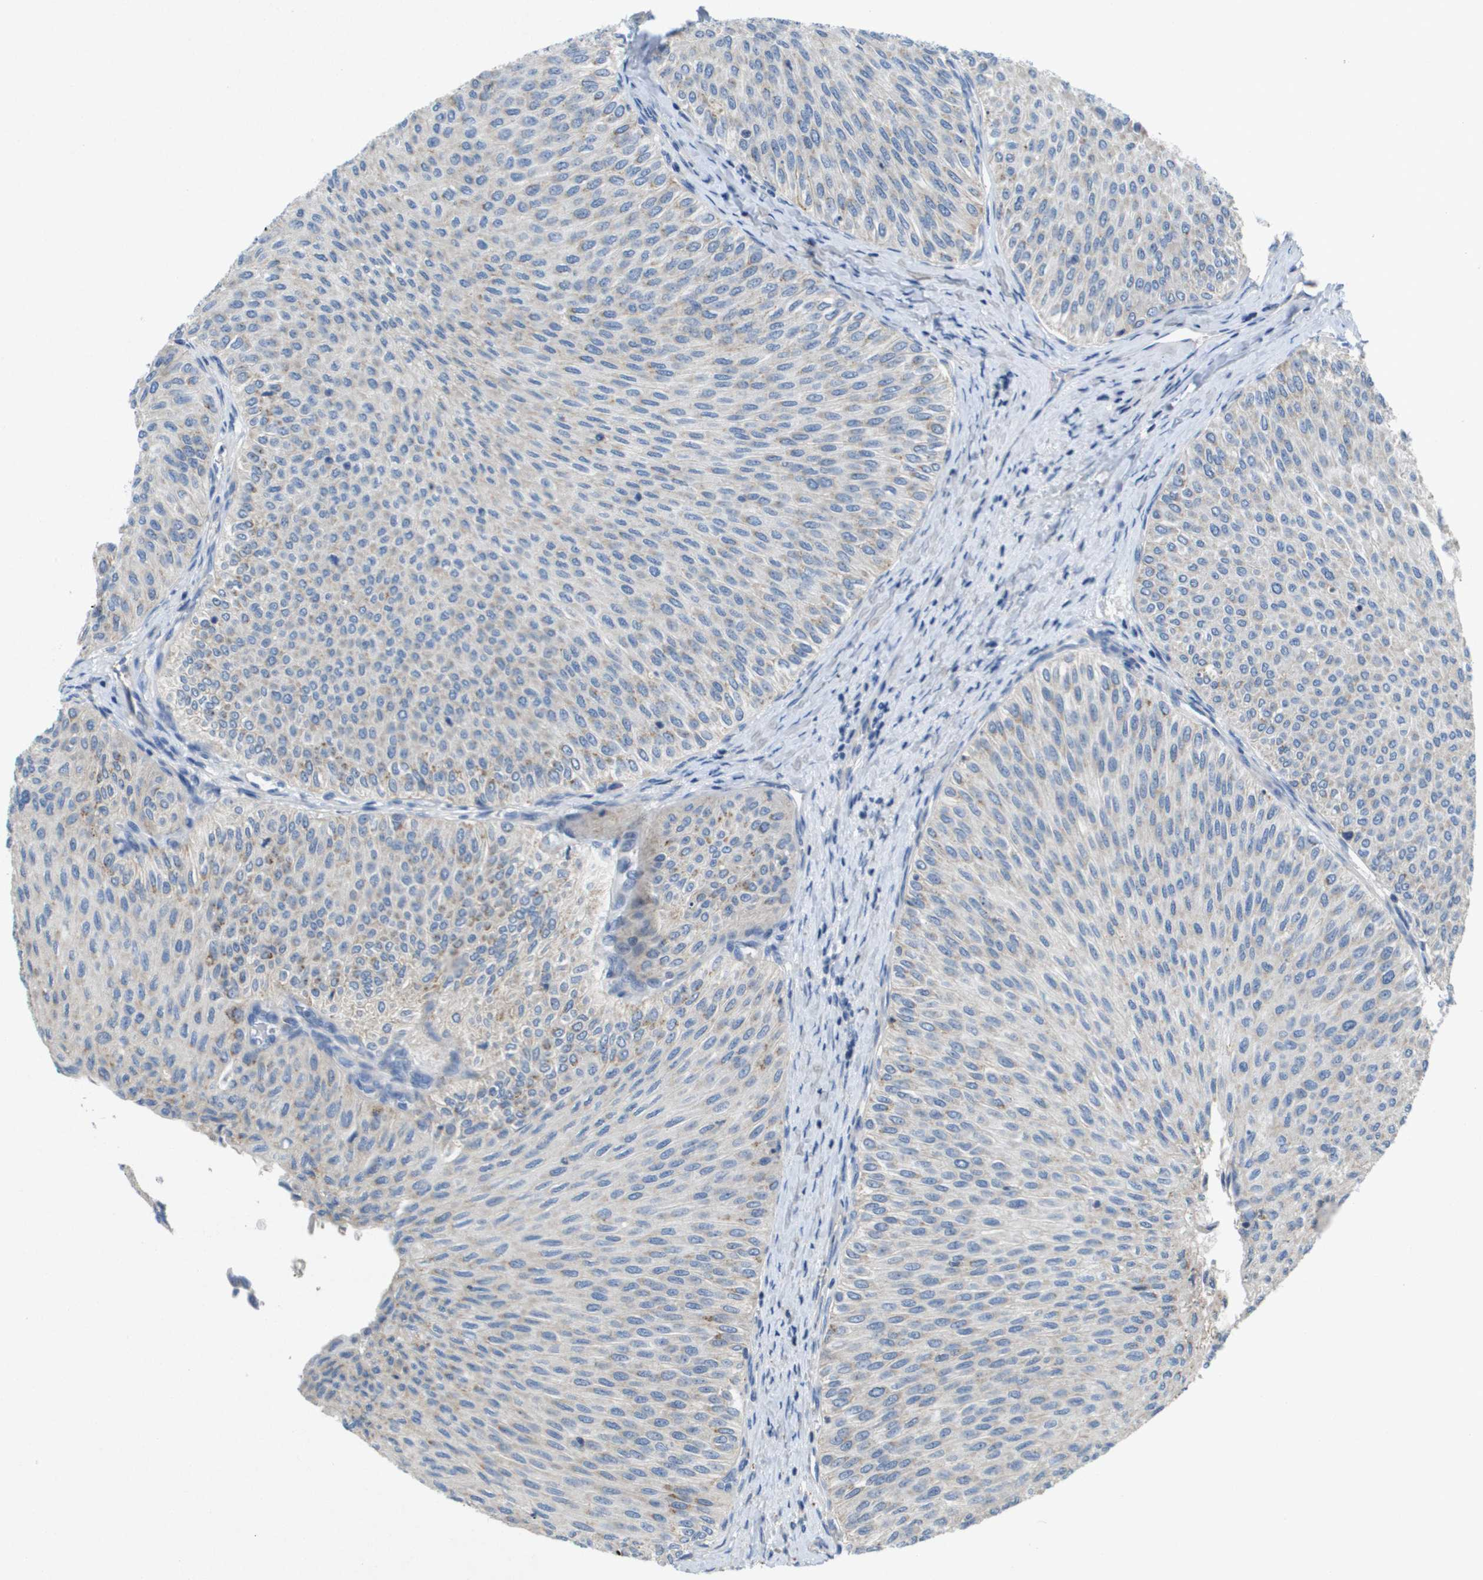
{"staining": {"intensity": "negative", "quantity": "none", "location": "none"}, "tissue": "urothelial cancer", "cell_type": "Tumor cells", "image_type": "cancer", "snomed": [{"axis": "morphology", "description": "Urothelial carcinoma, Low grade"}, {"axis": "topography", "description": "Urinary bladder"}], "caption": "Urothelial carcinoma (low-grade) stained for a protein using immunohistochemistry (IHC) reveals no expression tumor cells.", "gene": "B3GNT5", "patient": {"sex": "male", "age": 78}}